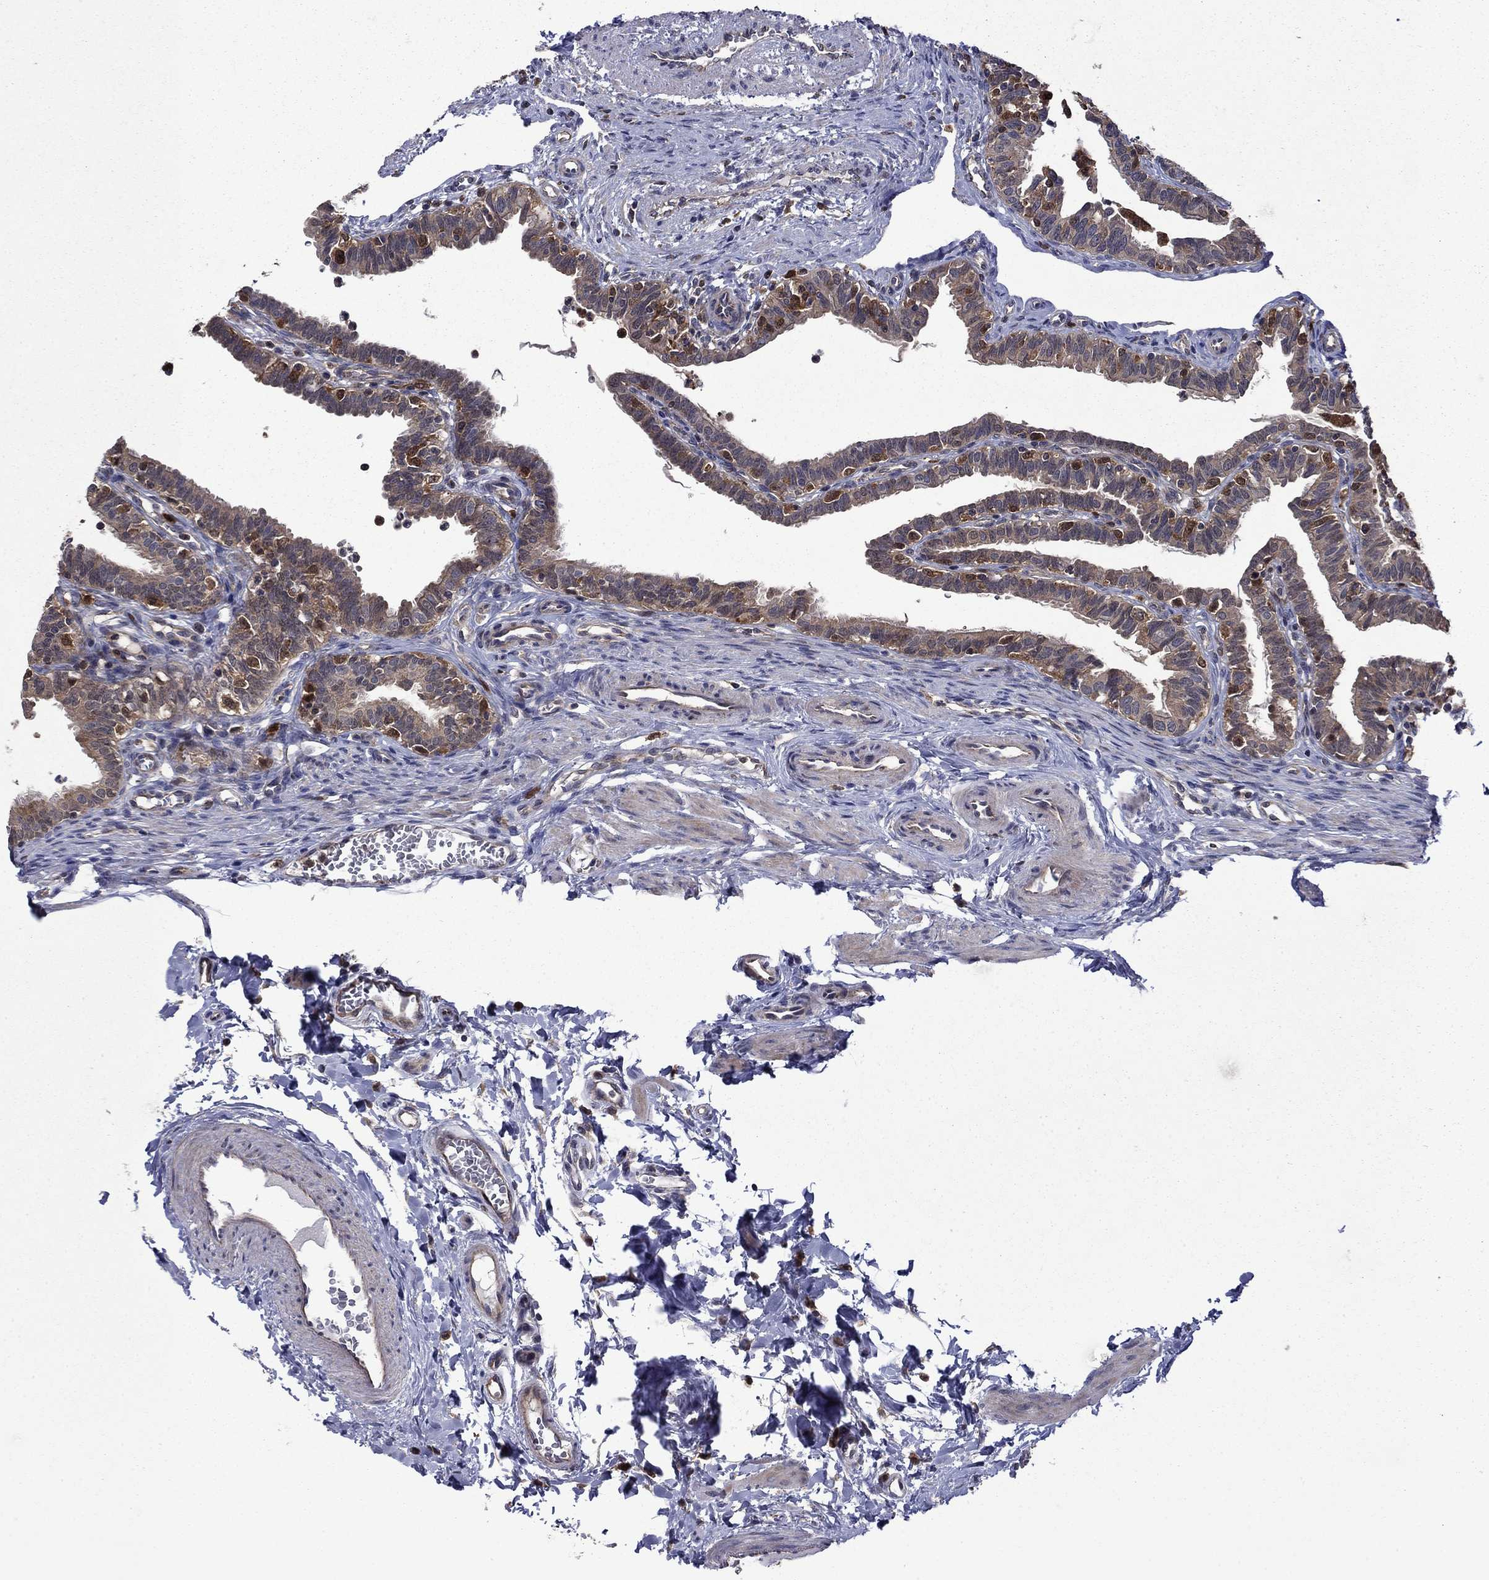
{"staining": {"intensity": "moderate", "quantity": ">75%", "location": "cytoplasmic/membranous"}, "tissue": "fallopian tube", "cell_type": "Glandular cells", "image_type": "normal", "snomed": [{"axis": "morphology", "description": "Normal tissue, NOS"}, {"axis": "topography", "description": "Fallopian tube"}], "caption": "IHC of normal human fallopian tube displays medium levels of moderate cytoplasmic/membranous expression in about >75% of glandular cells. Using DAB (brown) and hematoxylin (blue) stains, captured at high magnification using brightfield microscopy.", "gene": "TPMT", "patient": {"sex": "female", "age": 36}}